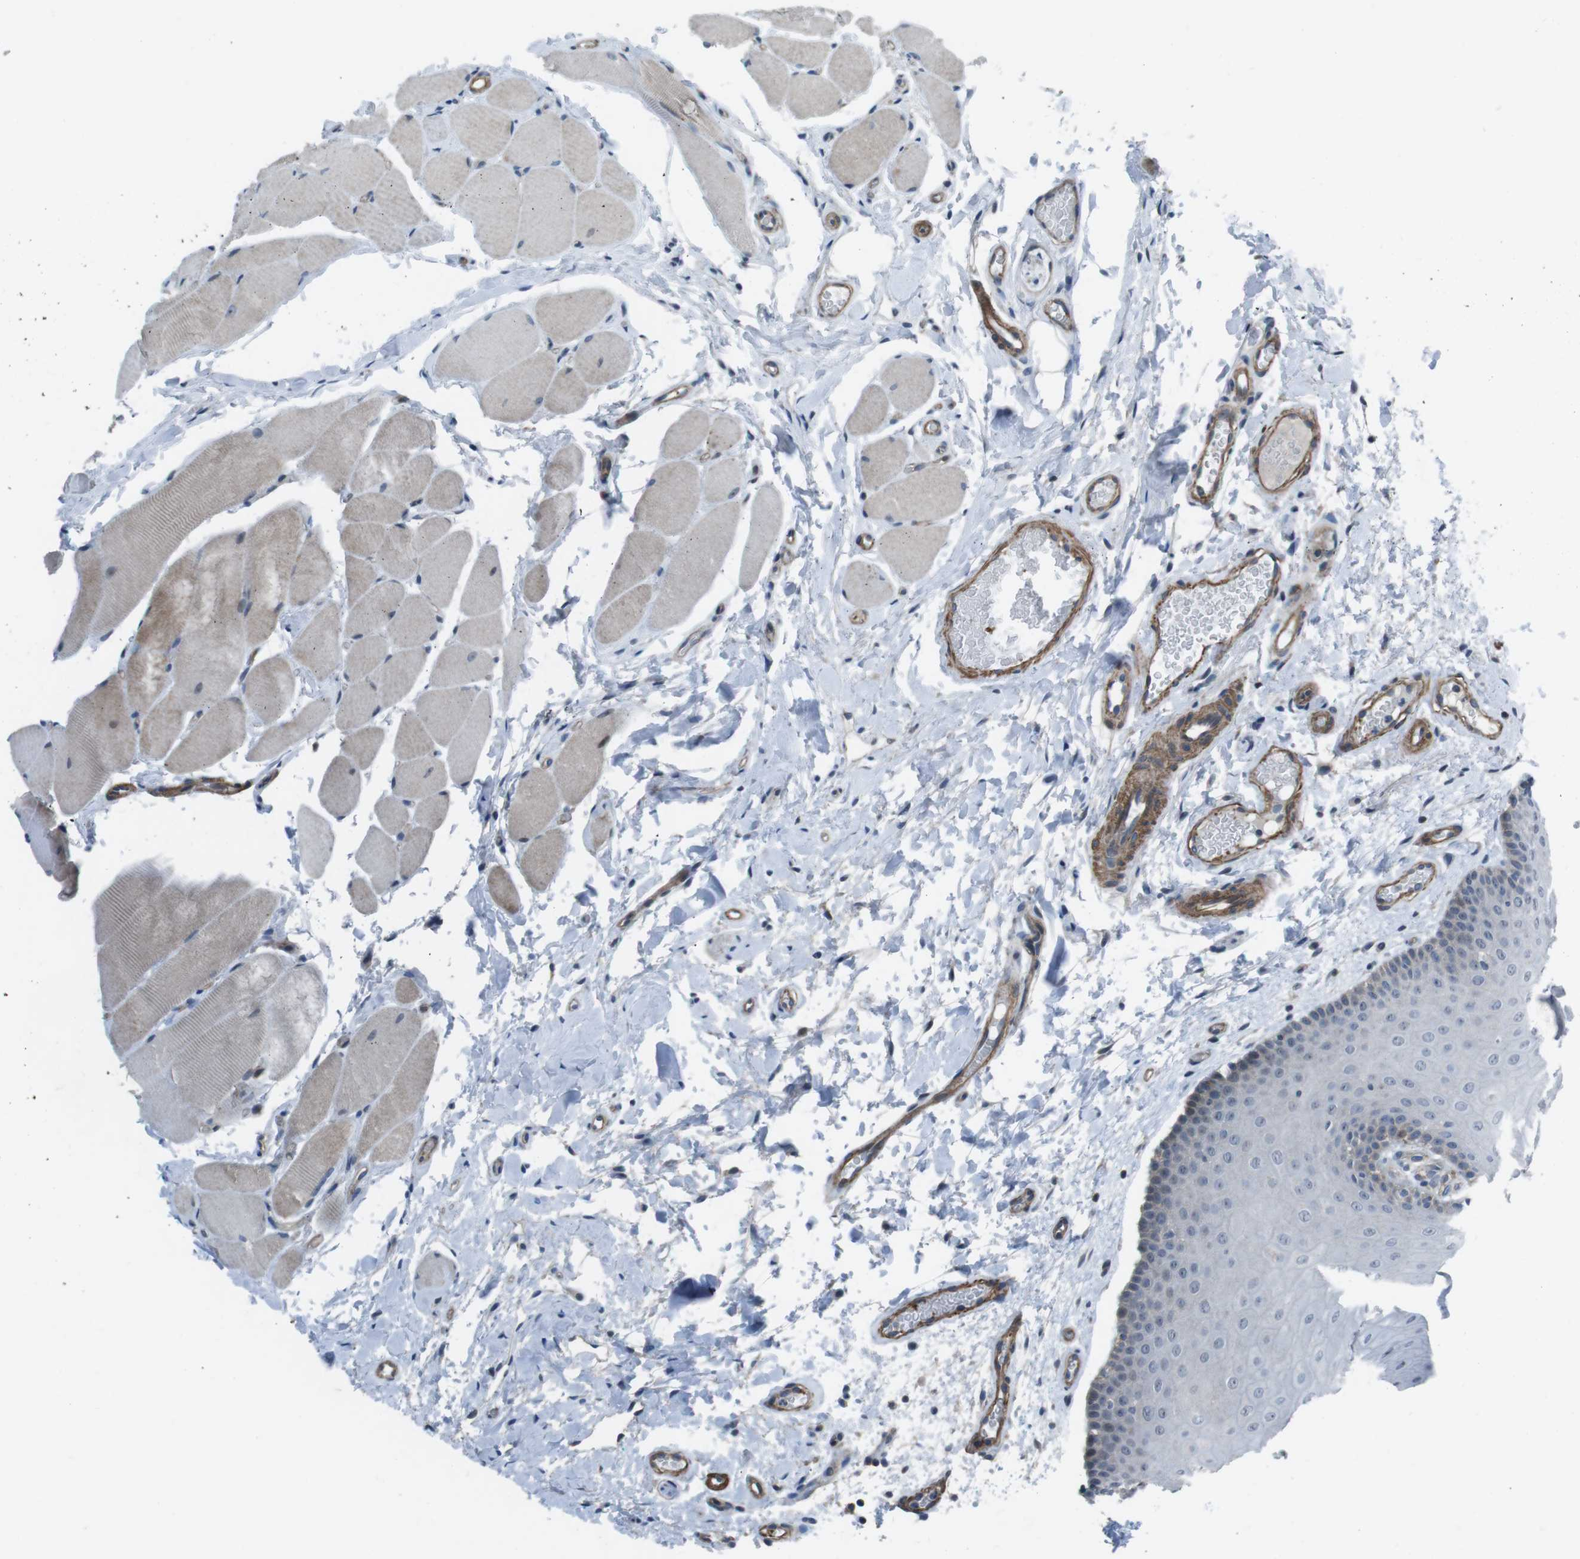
{"staining": {"intensity": "weak", "quantity": "<25%", "location": "cytoplasmic/membranous"}, "tissue": "oral mucosa", "cell_type": "Squamous epithelial cells", "image_type": "normal", "snomed": [{"axis": "morphology", "description": "Normal tissue, NOS"}, {"axis": "topography", "description": "Skeletal muscle"}, {"axis": "topography", "description": "Oral tissue"}], "caption": "High magnification brightfield microscopy of unremarkable oral mucosa stained with DAB (3,3'-diaminobenzidine) (brown) and counterstained with hematoxylin (blue): squamous epithelial cells show no significant expression.", "gene": "FAM174B", "patient": {"sex": "male", "age": 58}}